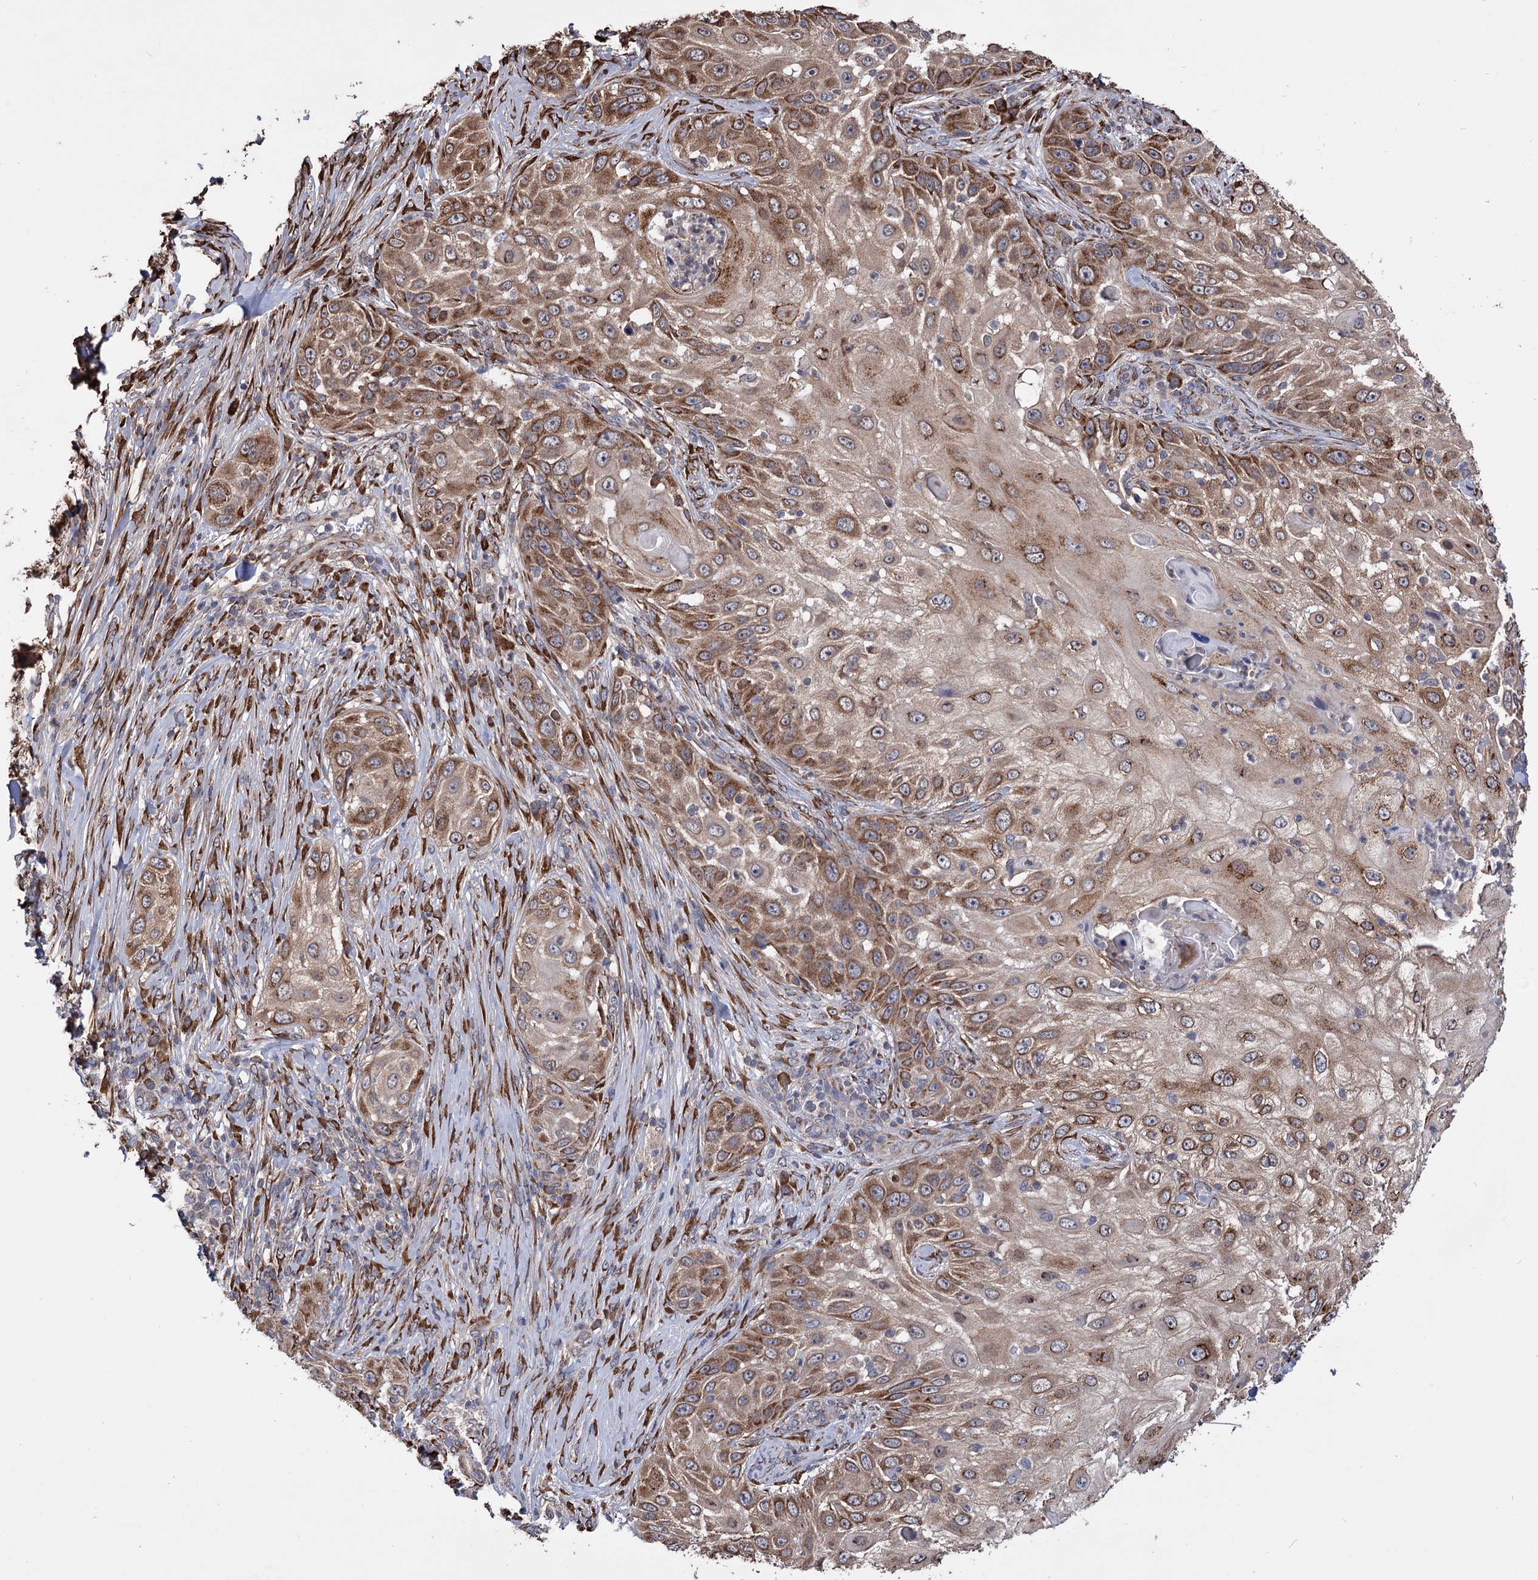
{"staining": {"intensity": "moderate", "quantity": ">75%", "location": "cytoplasmic/membranous"}, "tissue": "skin cancer", "cell_type": "Tumor cells", "image_type": "cancer", "snomed": [{"axis": "morphology", "description": "Squamous cell carcinoma, NOS"}, {"axis": "topography", "description": "Skin"}], "caption": "Immunohistochemistry (IHC) histopathology image of squamous cell carcinoma (skin) stained for a protein (brown), which reveals medium levels of moderate cytoplasmic/membranous staining in about >75% of tumor cells.", "gene": "CDAN1", "patient": {"sex": "female", "age": 44}}